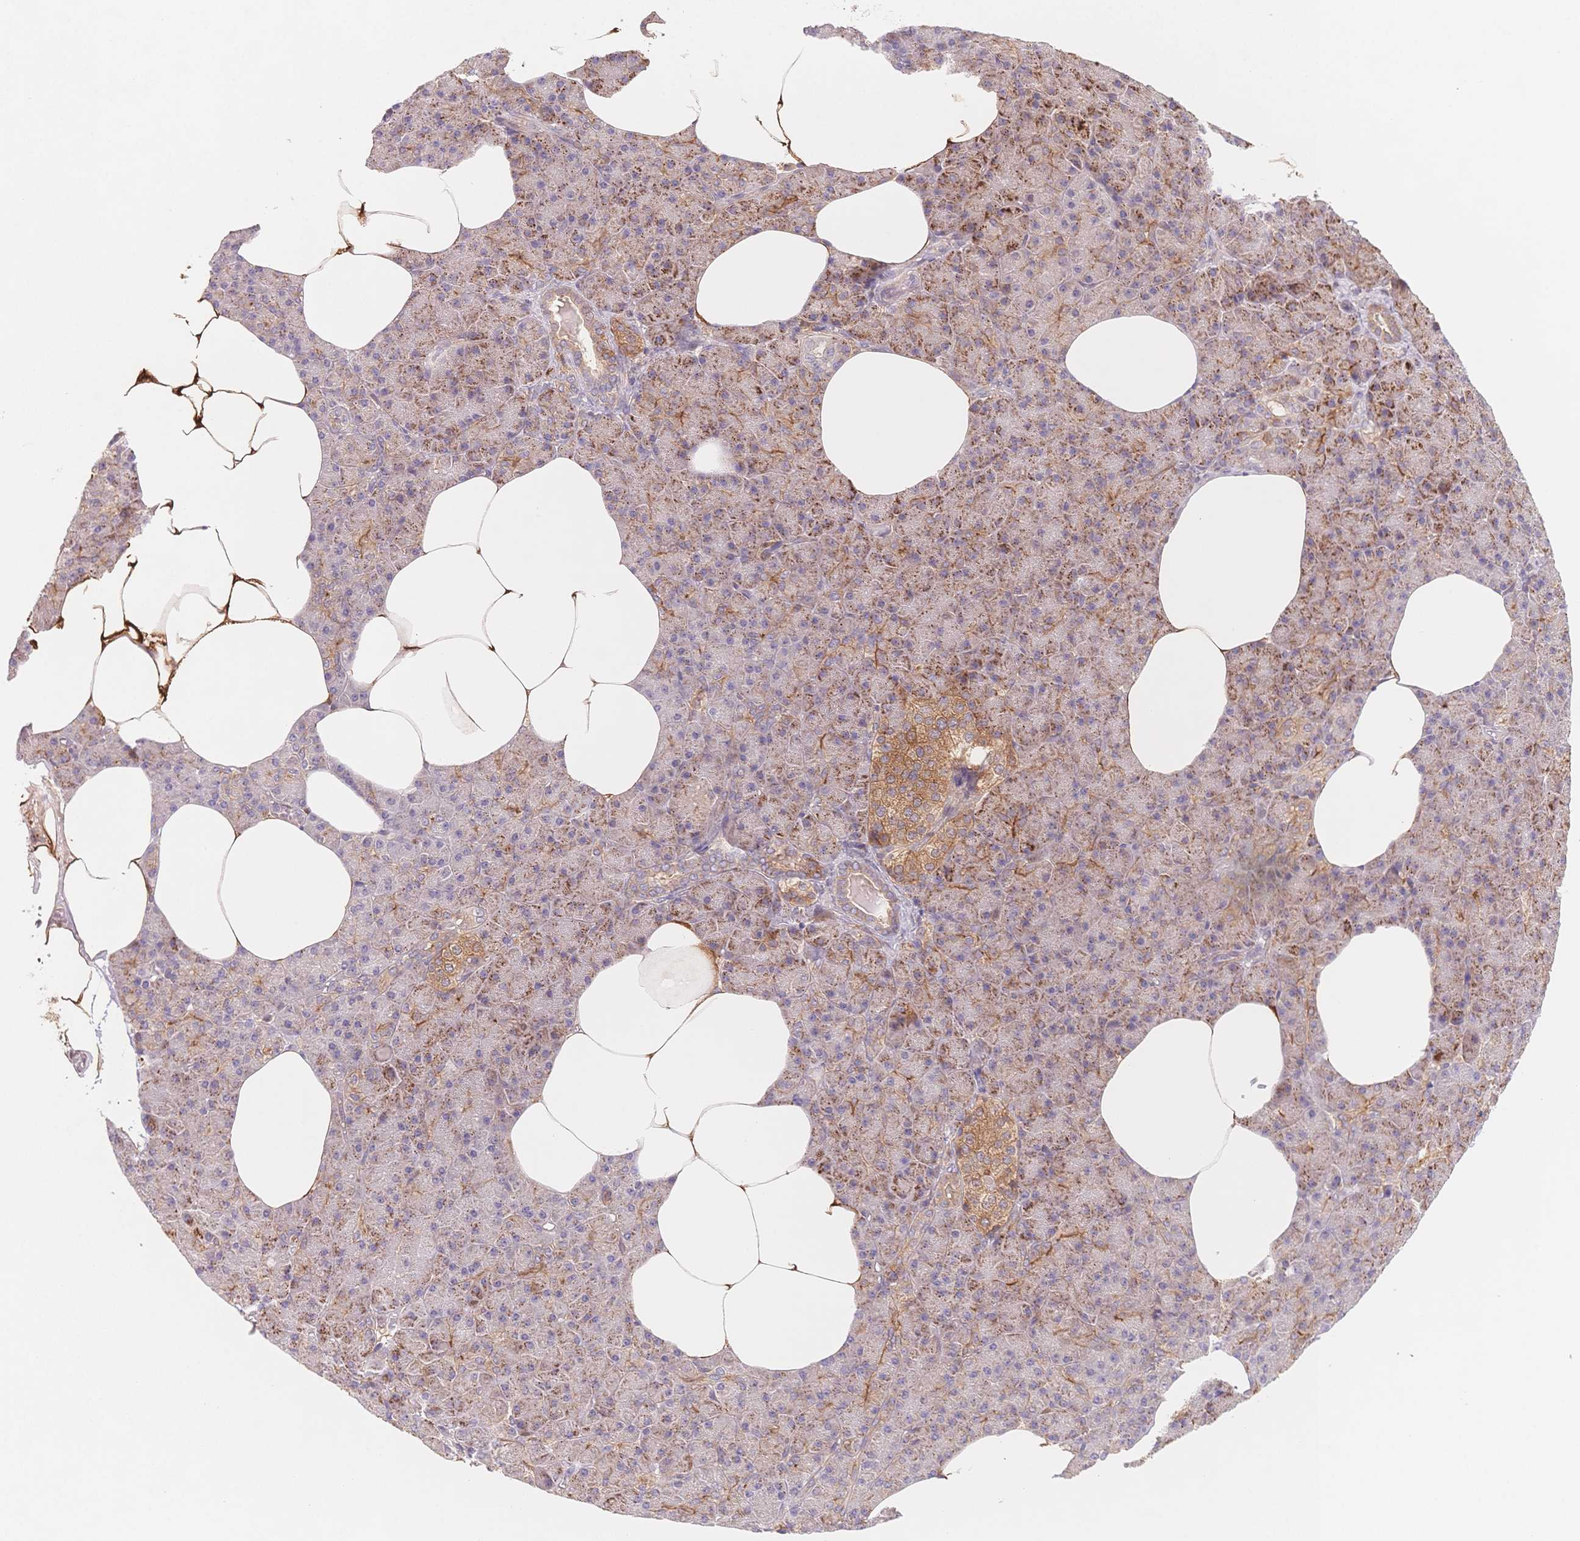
{"staining": {"intensity": "moderate", "quantity": "25%-75%", "location": "cytoplasmic/membranous"}, "tissue": "pancreas", "cell_type": "Exocrine glandular cells", "image_type": "normal", "snomed": [{"axis": "morphology", "description": "Normal tissue, NOS"}, {"axis": "topography", "description": "Pancreas"}], "caption": "A micrograph showing moderate cytoplasmic/membranous expression in approximately 25%-75% of exocrine glandular cells in normal pancreas, as visualized by brown immunohistochemical staining.", "gene": "C12orf75", "patient": {"sex": "female", "age": 45}}